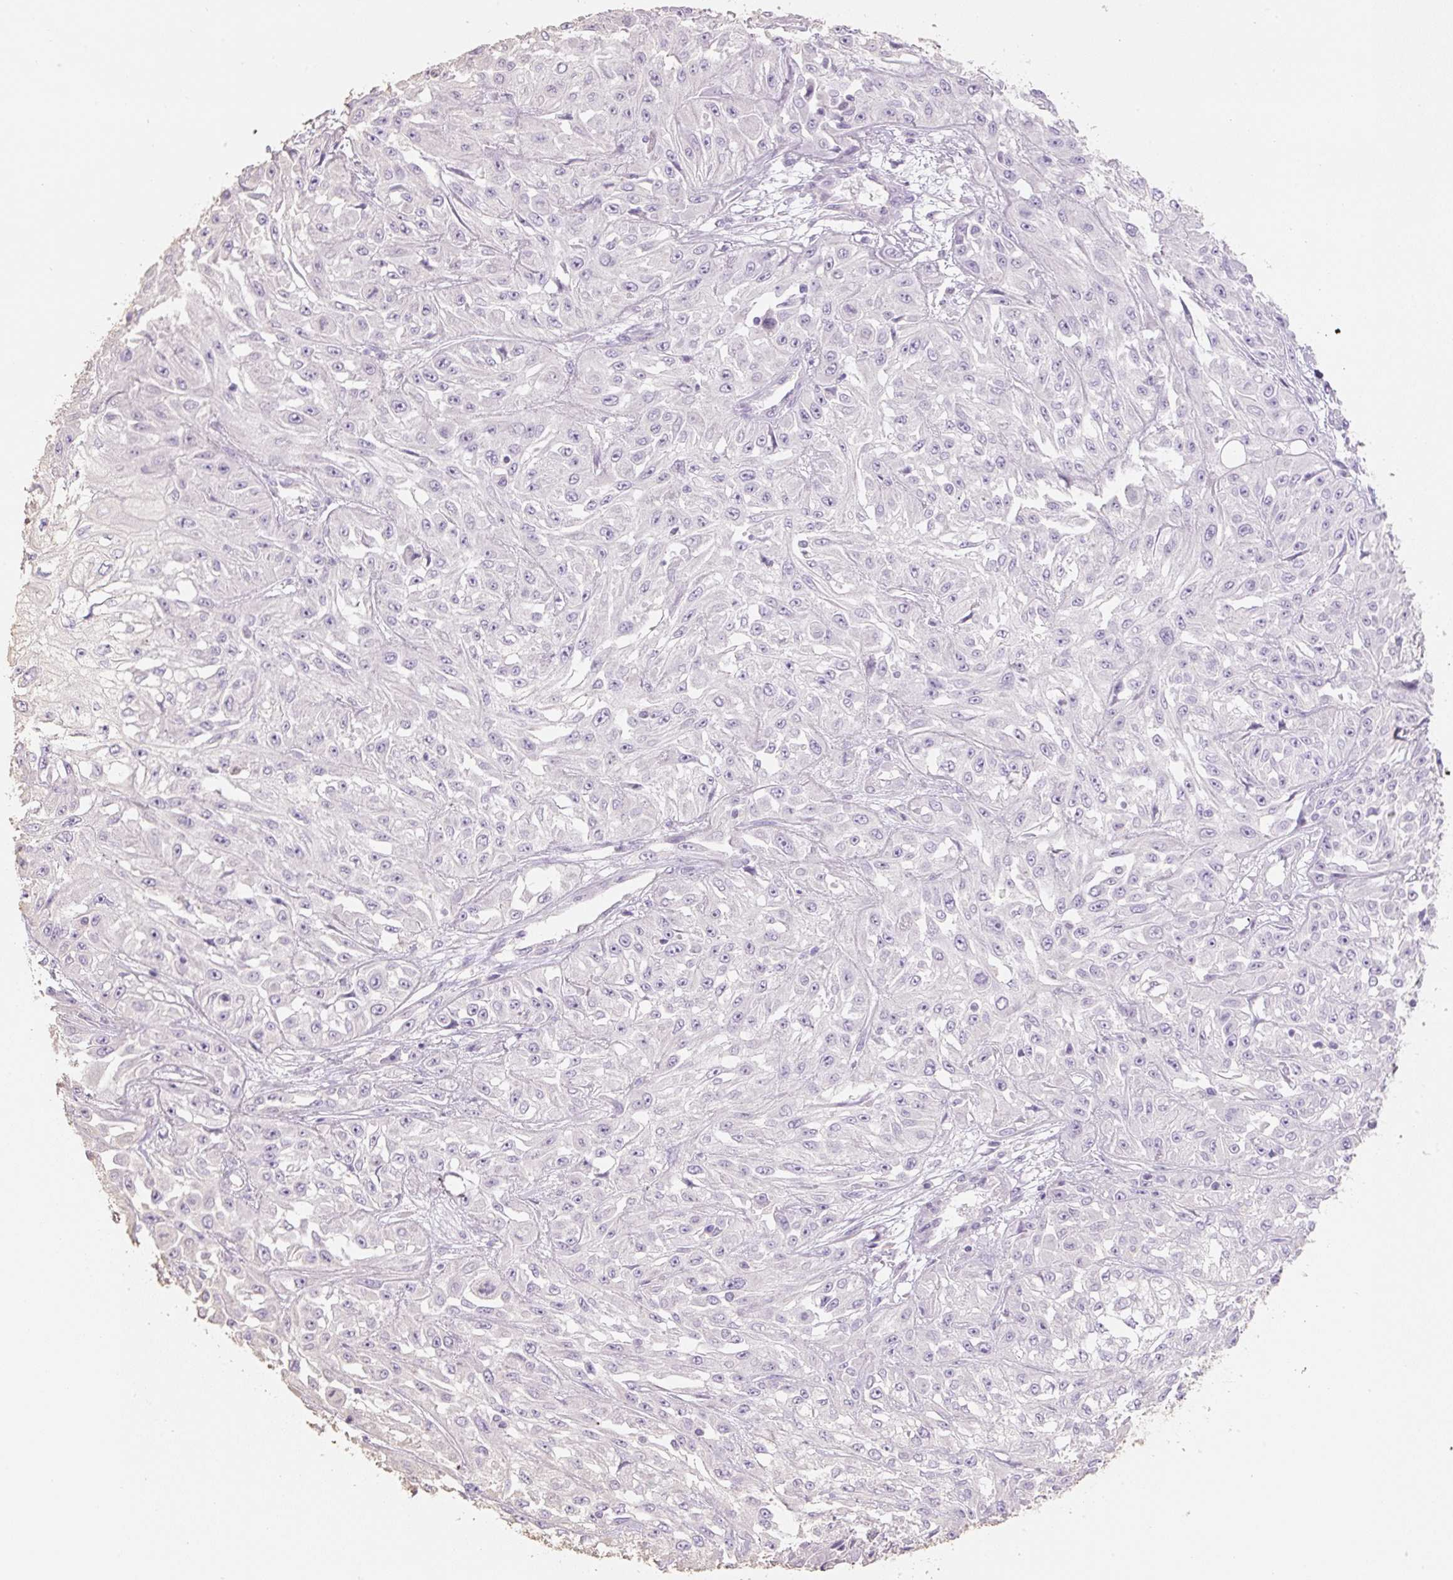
{"staining": {"intensity": "negative", "quantity": "none", "location": "none"}, "tissue": "skin cancer", "cell_type": "Tumor cells", "image_type": "cancer", "snomed": [{"axis": "morphology", "description": "Squamous cell carcinoma, NOS"}, {"axis": "morphology", "description": "Squamous cell carcinoma, metastatic, NOS"}, {"axis": "topography", "description": "Skin"}, {"axis": "topography", "description": "Lymph node"}], "caption": "Histopathology image shows no significant protein positivity in tumor cells of skin cancer.", "gene": "MBOAT7", "patient": {"sex": "male", "age": 75}}